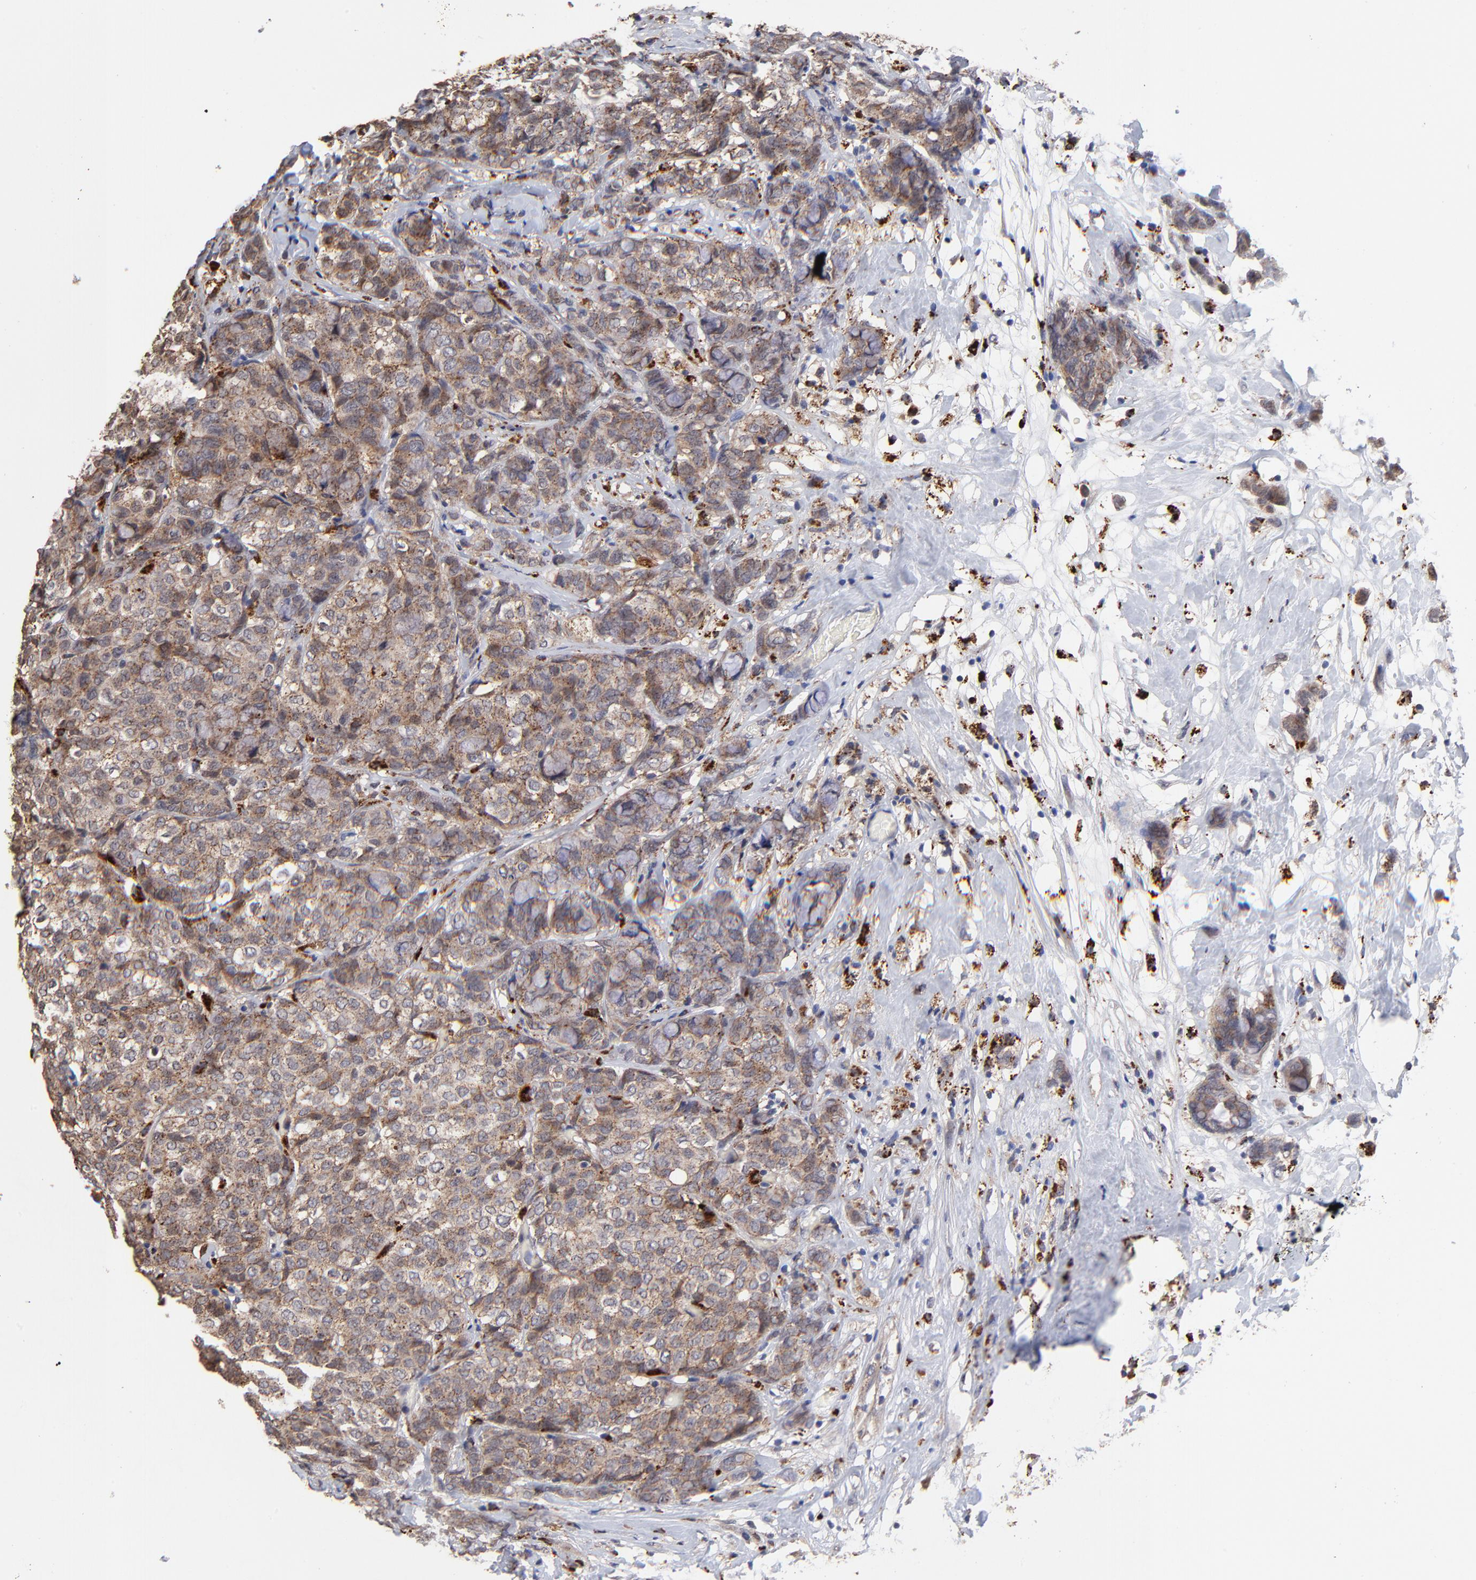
{"staining": {"intensity": "moderate", "quantity": ">75%", "location": "cytoplasmic/membranous"}, "tissue": "breast cancer", "cell_type": "Tumor cells", "image_type": "cancer", "snomed": [{"axis": "morphology", "description": "Lobular carcinoma"}, {"axis": "topography", "description": "Breast"}], "caption": "Moderate cytoplasmic/membranous expression for a protein is seen in about >75% of tumor cells of lobular carcinoma (breast) using immunohistochemistry (IHC).", "gene": "PDE4B", "patient": {"sex": "female", "age": 60}}